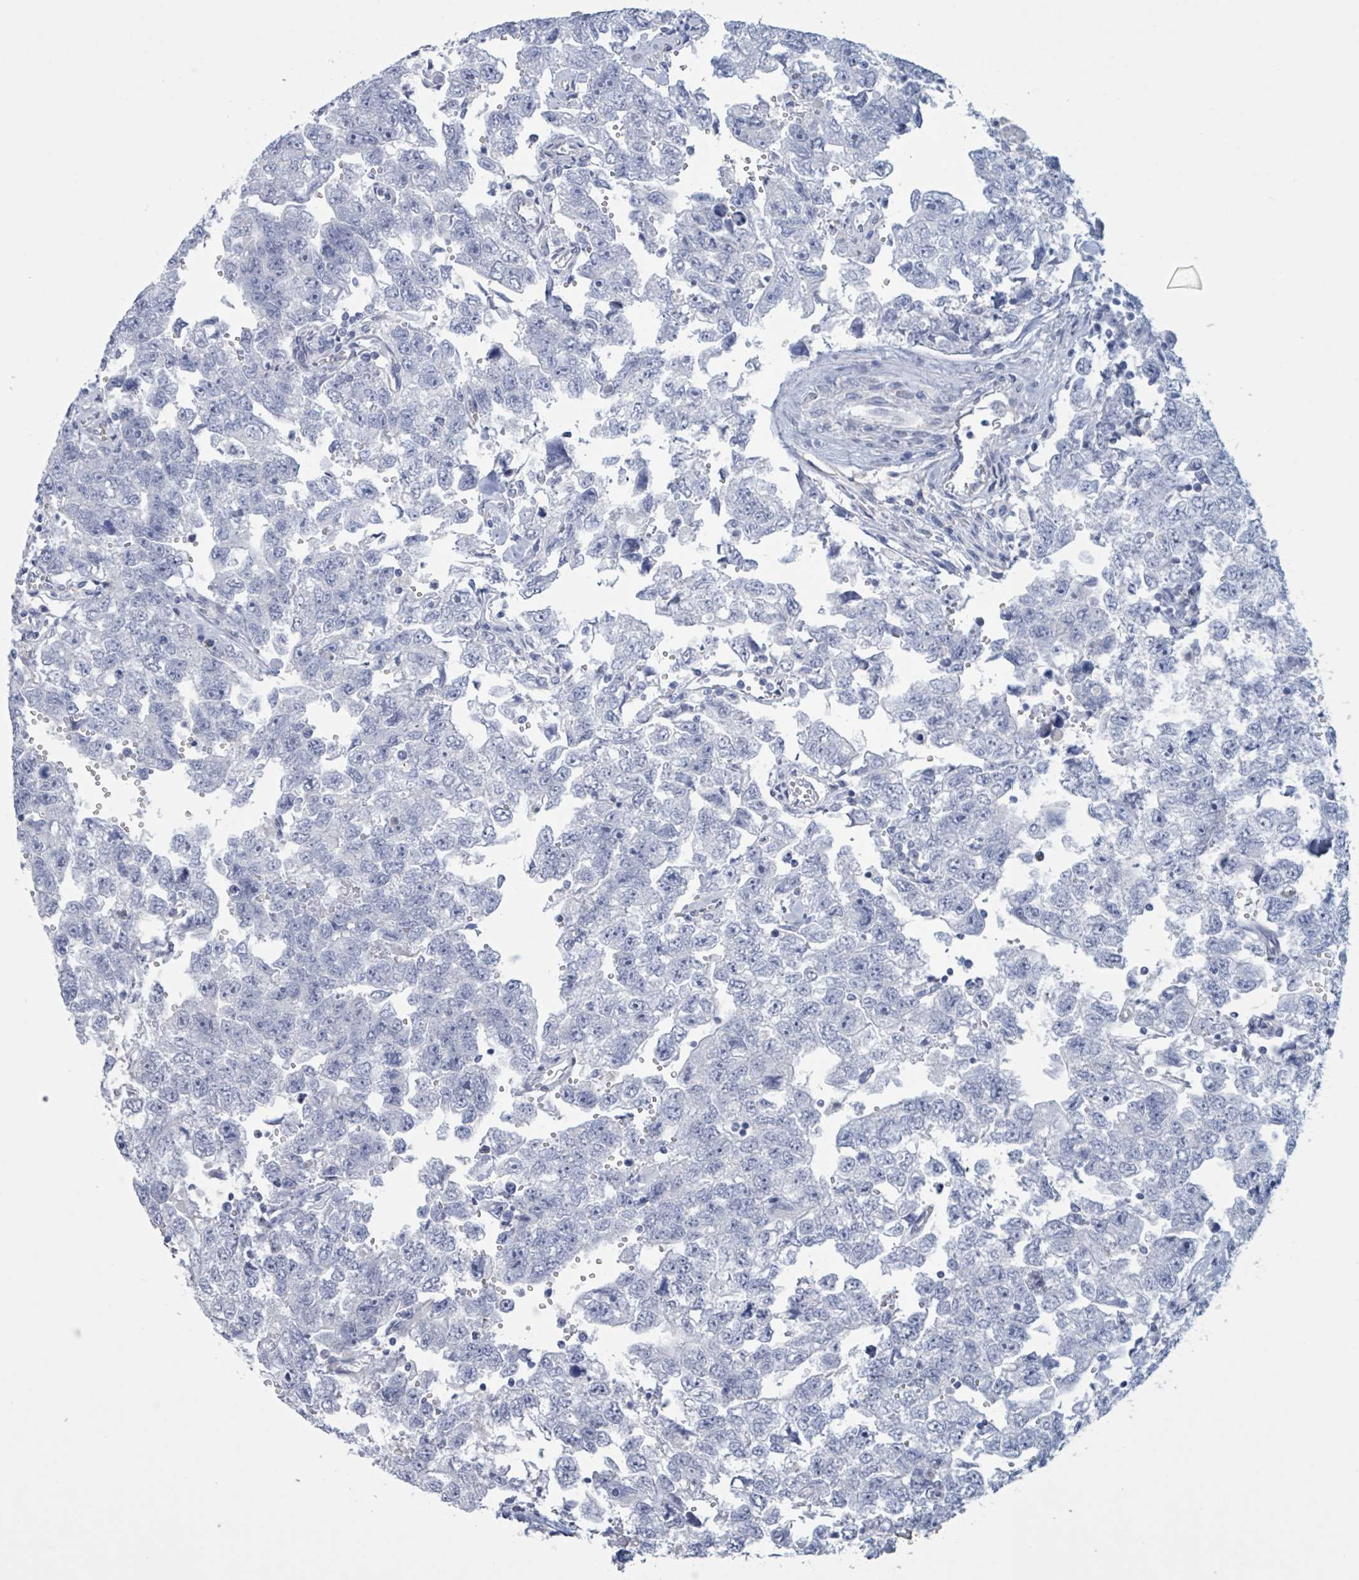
{"staining": {"intensity": "negative", "quantity": "none", "location": "none"}, "tissue": "testis cancer", "cell_type": "Tumor cells", "image_type": "cancer", "snomed": [{"axis": "morphology", "description": "Carcinoma, Embryonal, NOS"}, {"axis": "topography", "description": "Testis"}], "caption": "IHC of testis cancer (embryonal carcinoma) exhibits no positivity in tumor cells. (DAB (3,3'-diaminobenzidine) immunohistochemistry visualized using brightfield microscopy, high magnification).", "gene": "CT45A5", "patient": {"sex": "male", "age": 22}}